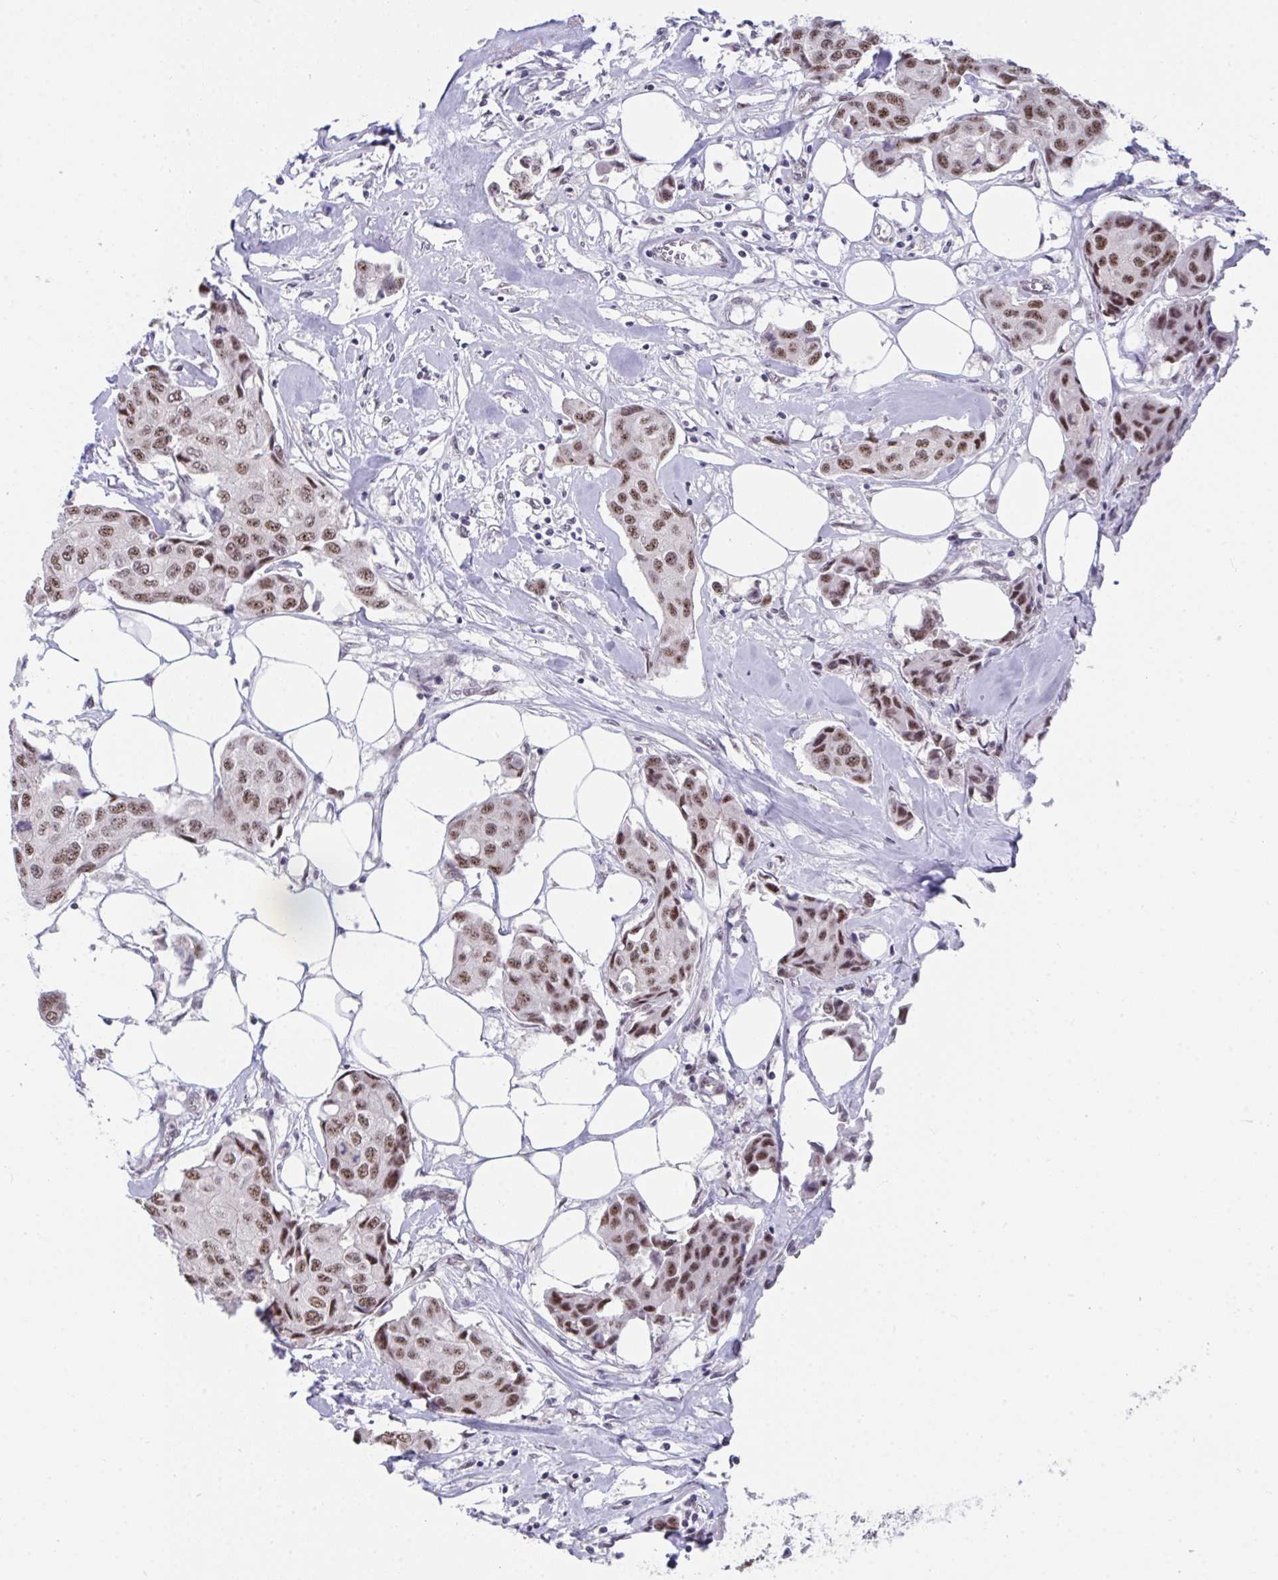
{"staining": {"intensity": "moderate", "quantity": ">75%", "location": "nuclear"}, "tissue": "breast cancer", "cell_type": "Tumor cells", "image_type": "cancer", "snomed": [{"axis": "morphology", "description": "Duct carcinoma"}, {"axis": "topography", "description": "Breast"}, {"axis": "topography", "description": "Lymph node"}], "caption": "Protein expression by immunohistochemistry (IHC) demonstrates moderate nuclear positivity in about >75% of tumor cells in breast cancer.", "gene": "PRR14", "patient": {"sex": "female", "age": 80}}